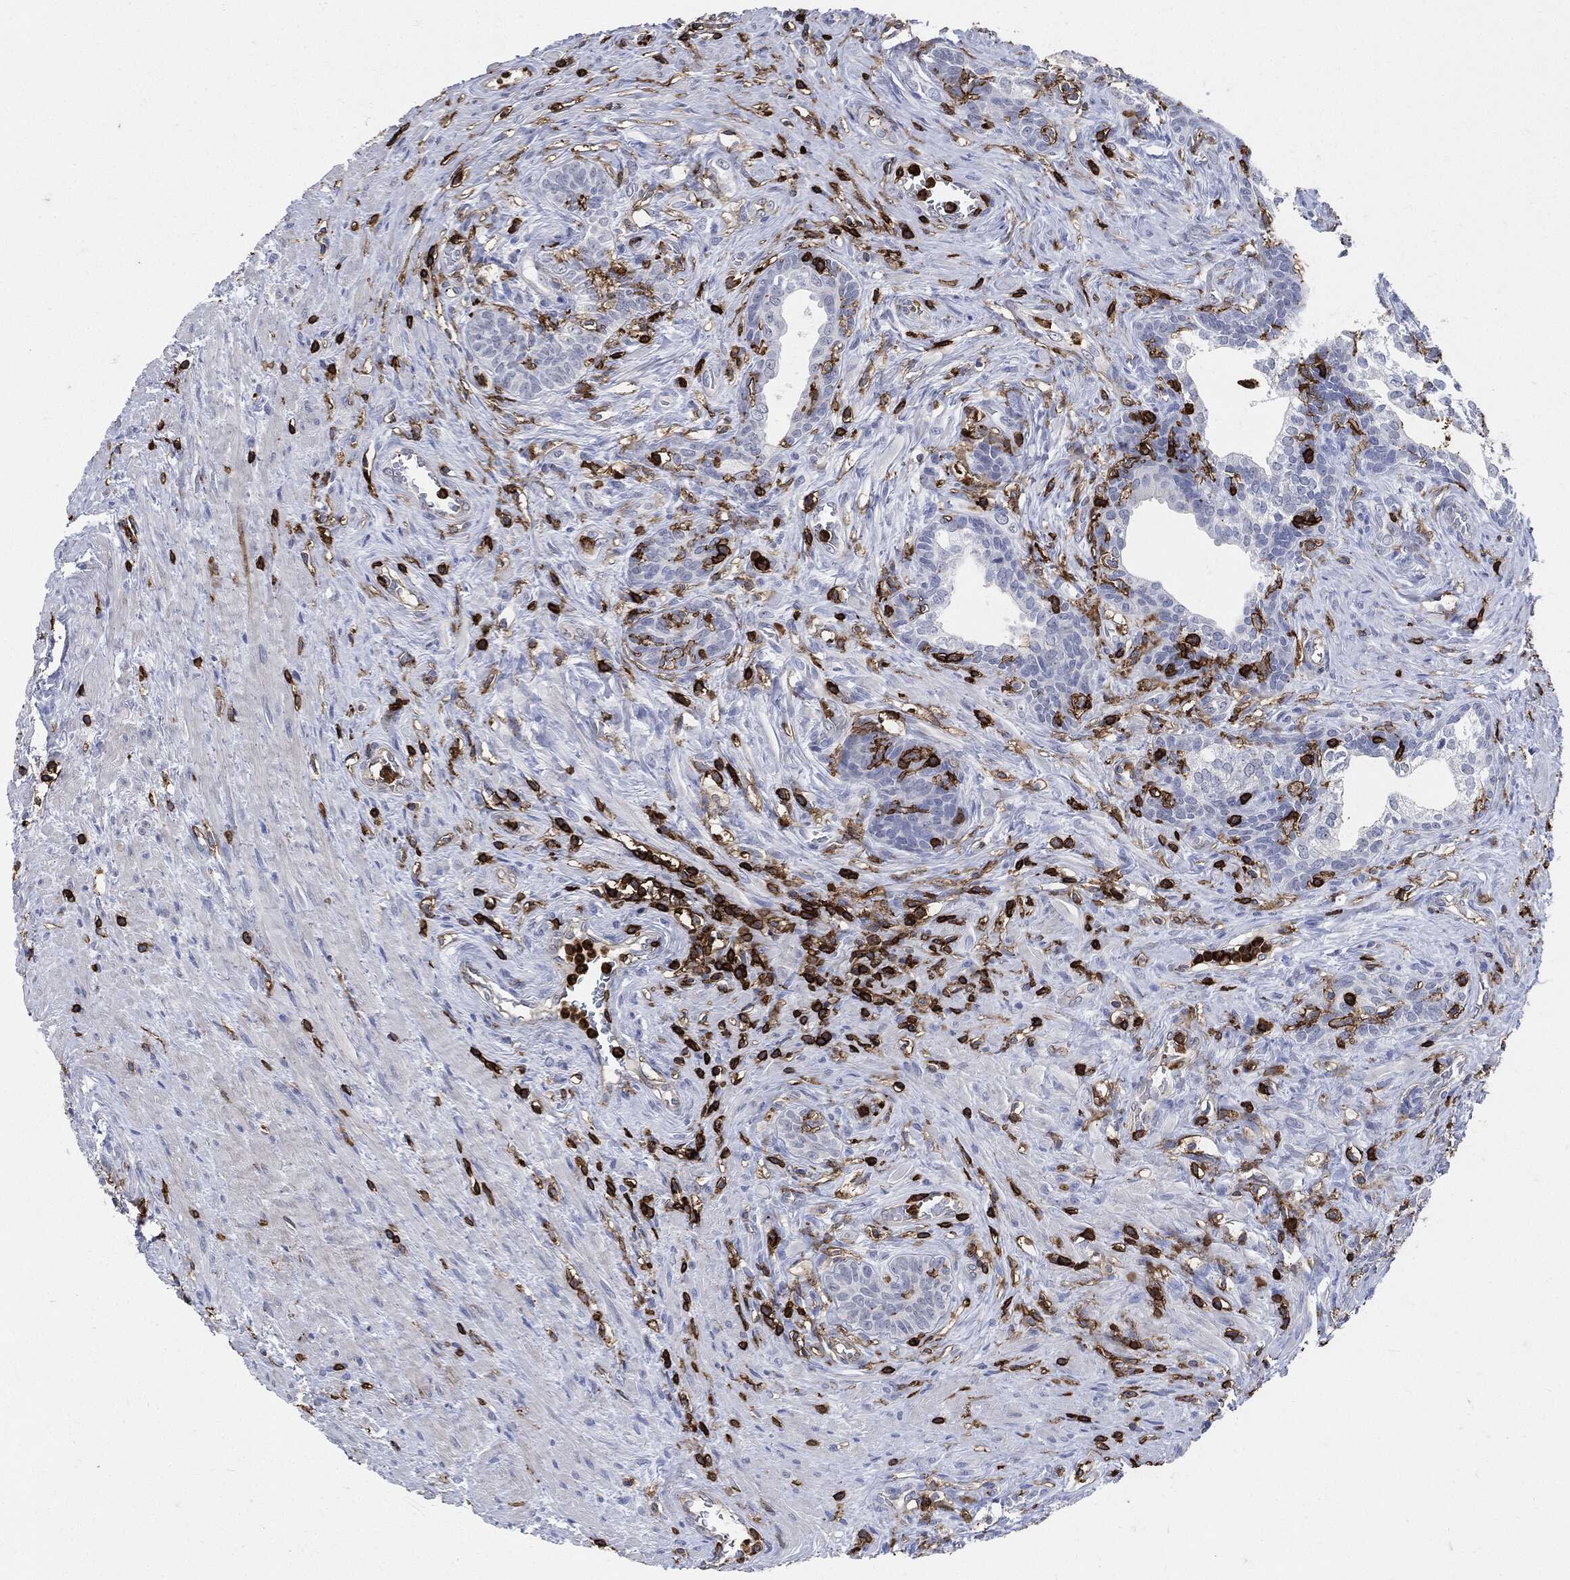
{"staining": {"intensity": "negative", "quantity": "none", "location": "none"}, "tissue": "prostate cancer", "cell_type": "Tumor cells", "image_type": "cancer", "snomed": [{"axis": "morphology", "description": "Adenocarcinoma, NOS"}, {"axis": "morphology", "description": "Adenocarcinoma, High grade"}, {"axis": "topography", "description": "Prostate"}], "caption": "An immunohistochemistry micrograph of high-grade adenocarcinoma (prostate) is shown. There is no staining in tumor cells of high-grade adenocarcinoma (prostate).", "gene": "PTPRC", "patient": {"sex": "male", "age": 61}}